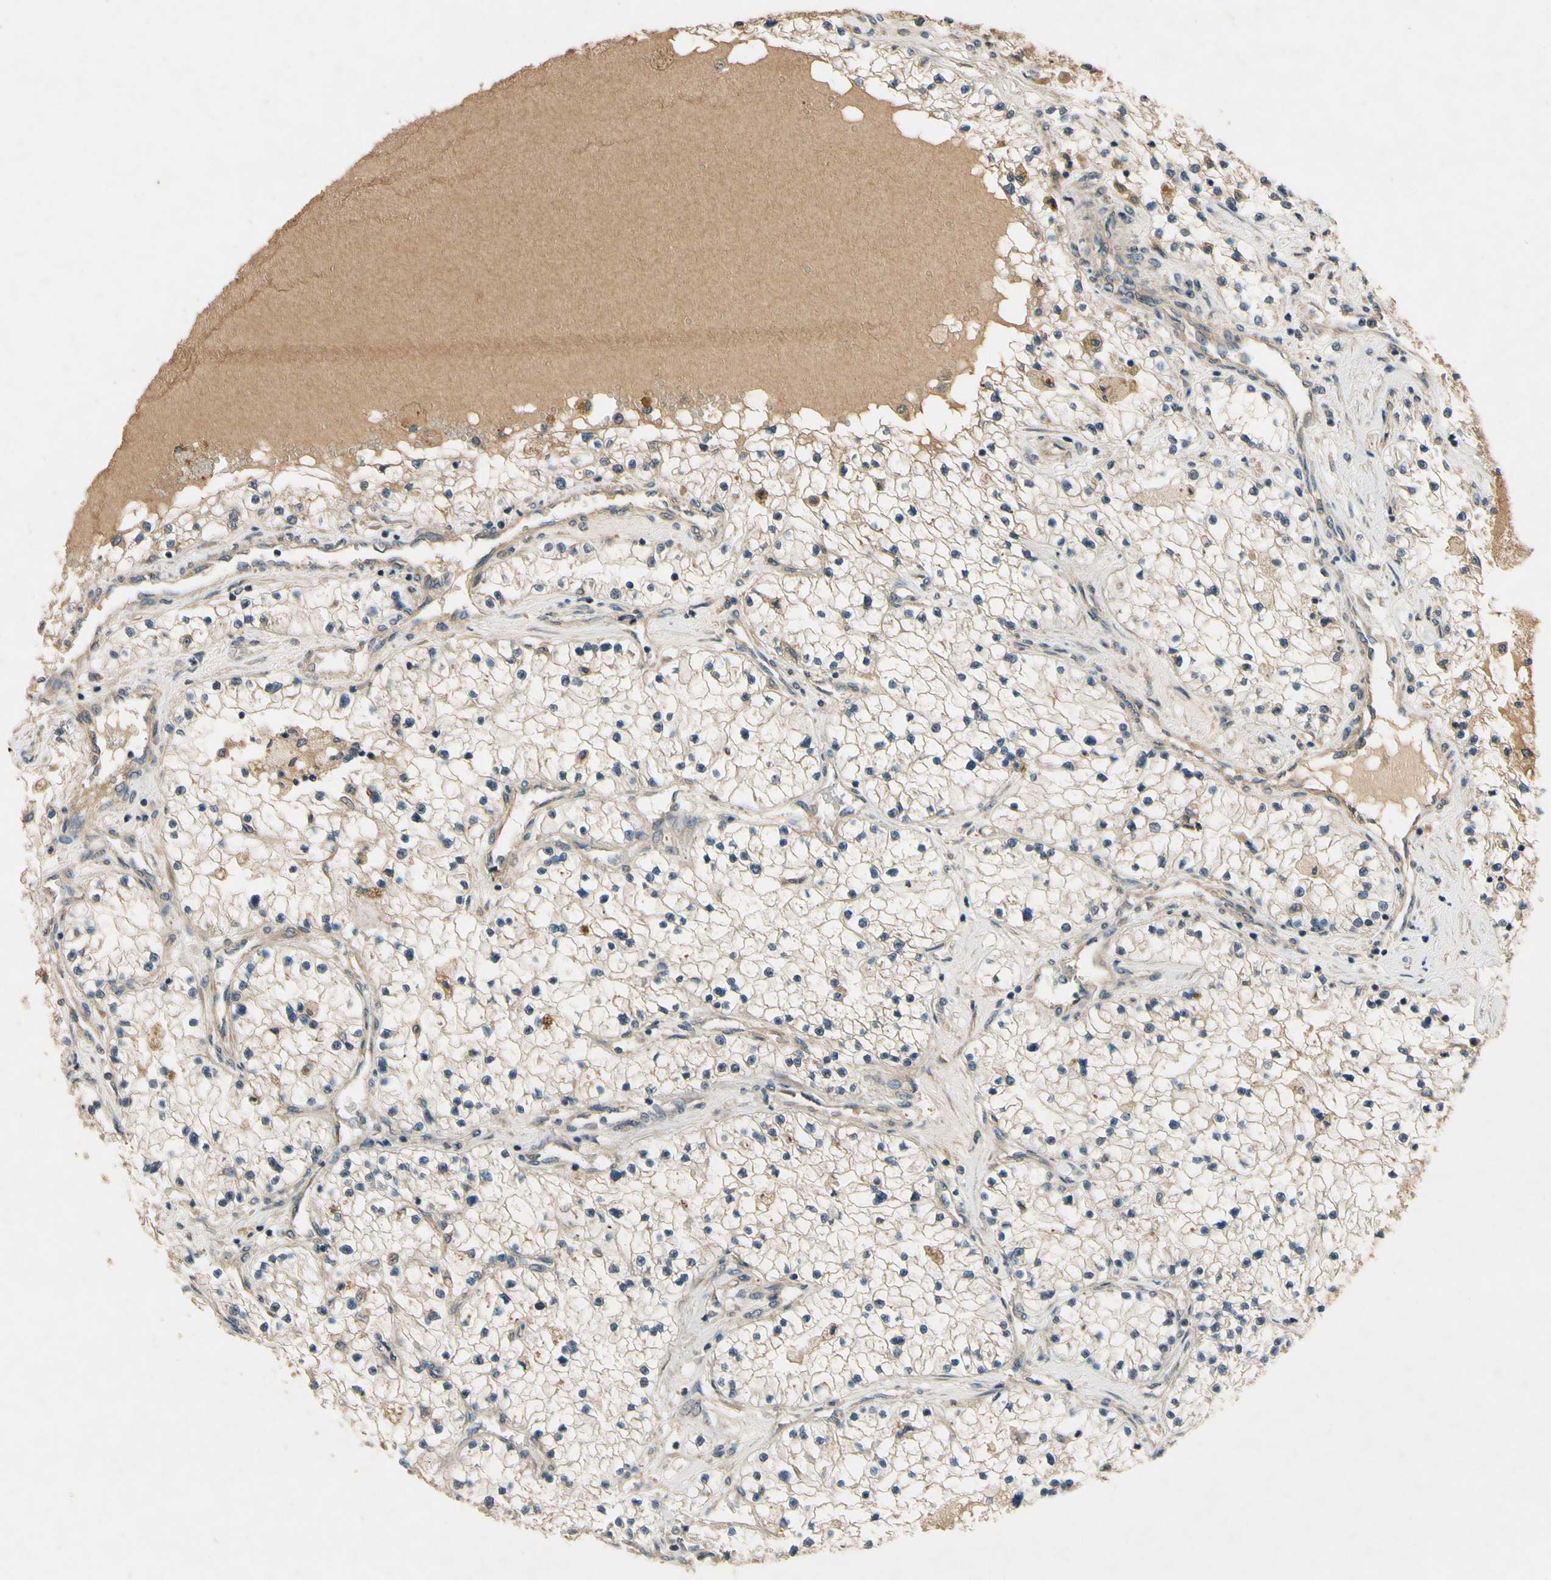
{"staining": {"intensity": "weak", "quantity": "<25%", "location": "cytoplasmic/membranous"}, "tissue": "renal cancer", "cell_type": "Tumor cells", "image_type": "cancer", "snomed": [{"axis": "morphology", "description": "Adenocarcinoma, NOS"}, {"axis": "topography", "description": "Kidney"}], "caption": "High power microscopy micrograph of an immunohistochemistry (IHC) micrograph of renal adenocarcinoma, revealing no significant expression in tumor cells.", "gene": "ALKBH3", "patient": {"sex": "male", "age": 68}}